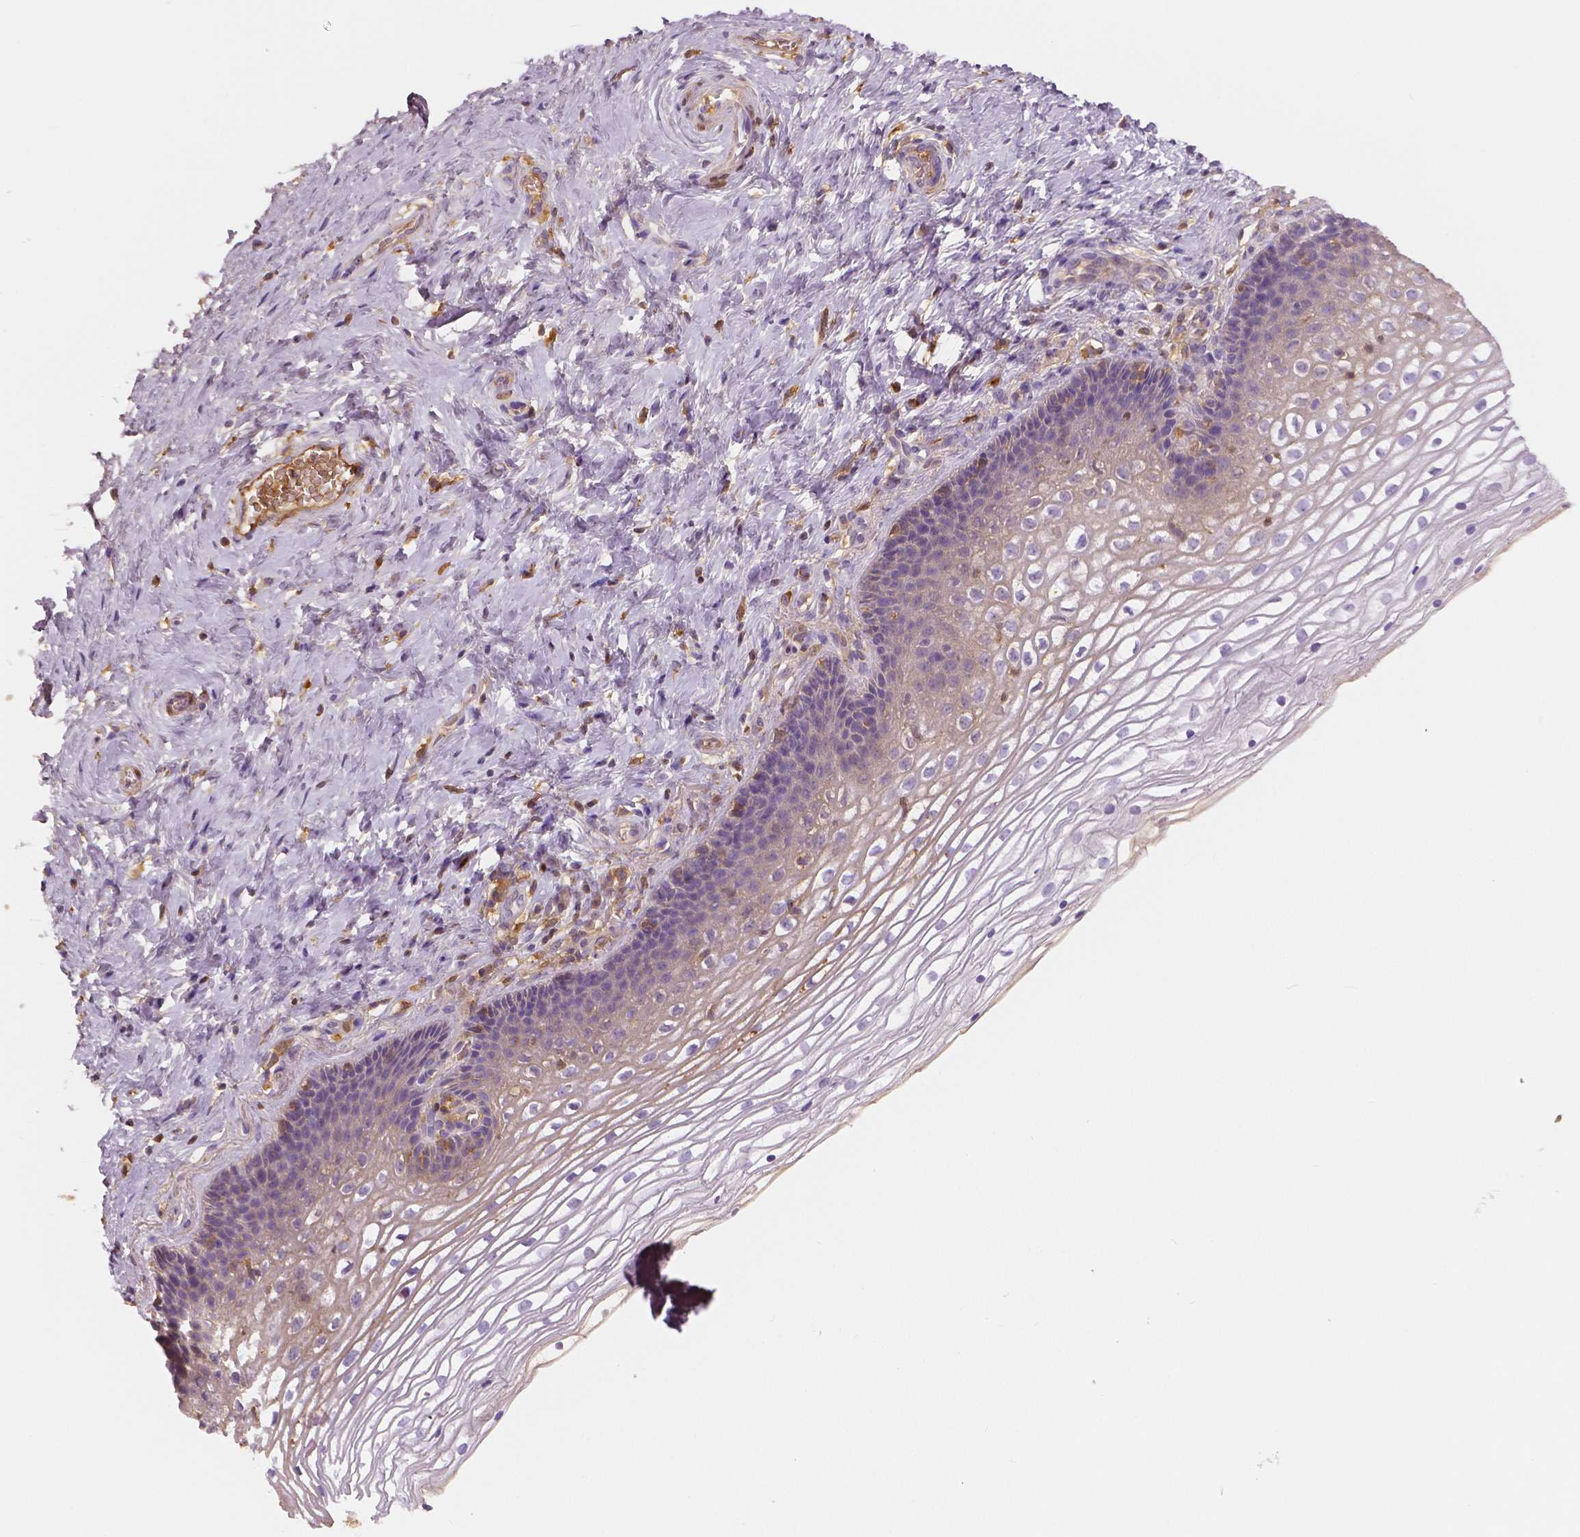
{"staining": {"intensity": "negative", "quantity": "none", "location": "none"}, "tissue": "cervix", "cell_type": "Glandular cells", "image_type": "normal", "snomed": [{"axis": "morphology", "description": "Normal tissue, NOS"}, {"axis": "topography", "description": "Cervix"}], "caption": "Glandular cells are negative for brown protein staining in unremarkable cervix. (Brightfield microscopy of DAB IHC at high magnification).", "gene": "APOA4", "patient": {"sex": "female", "age": 34}}